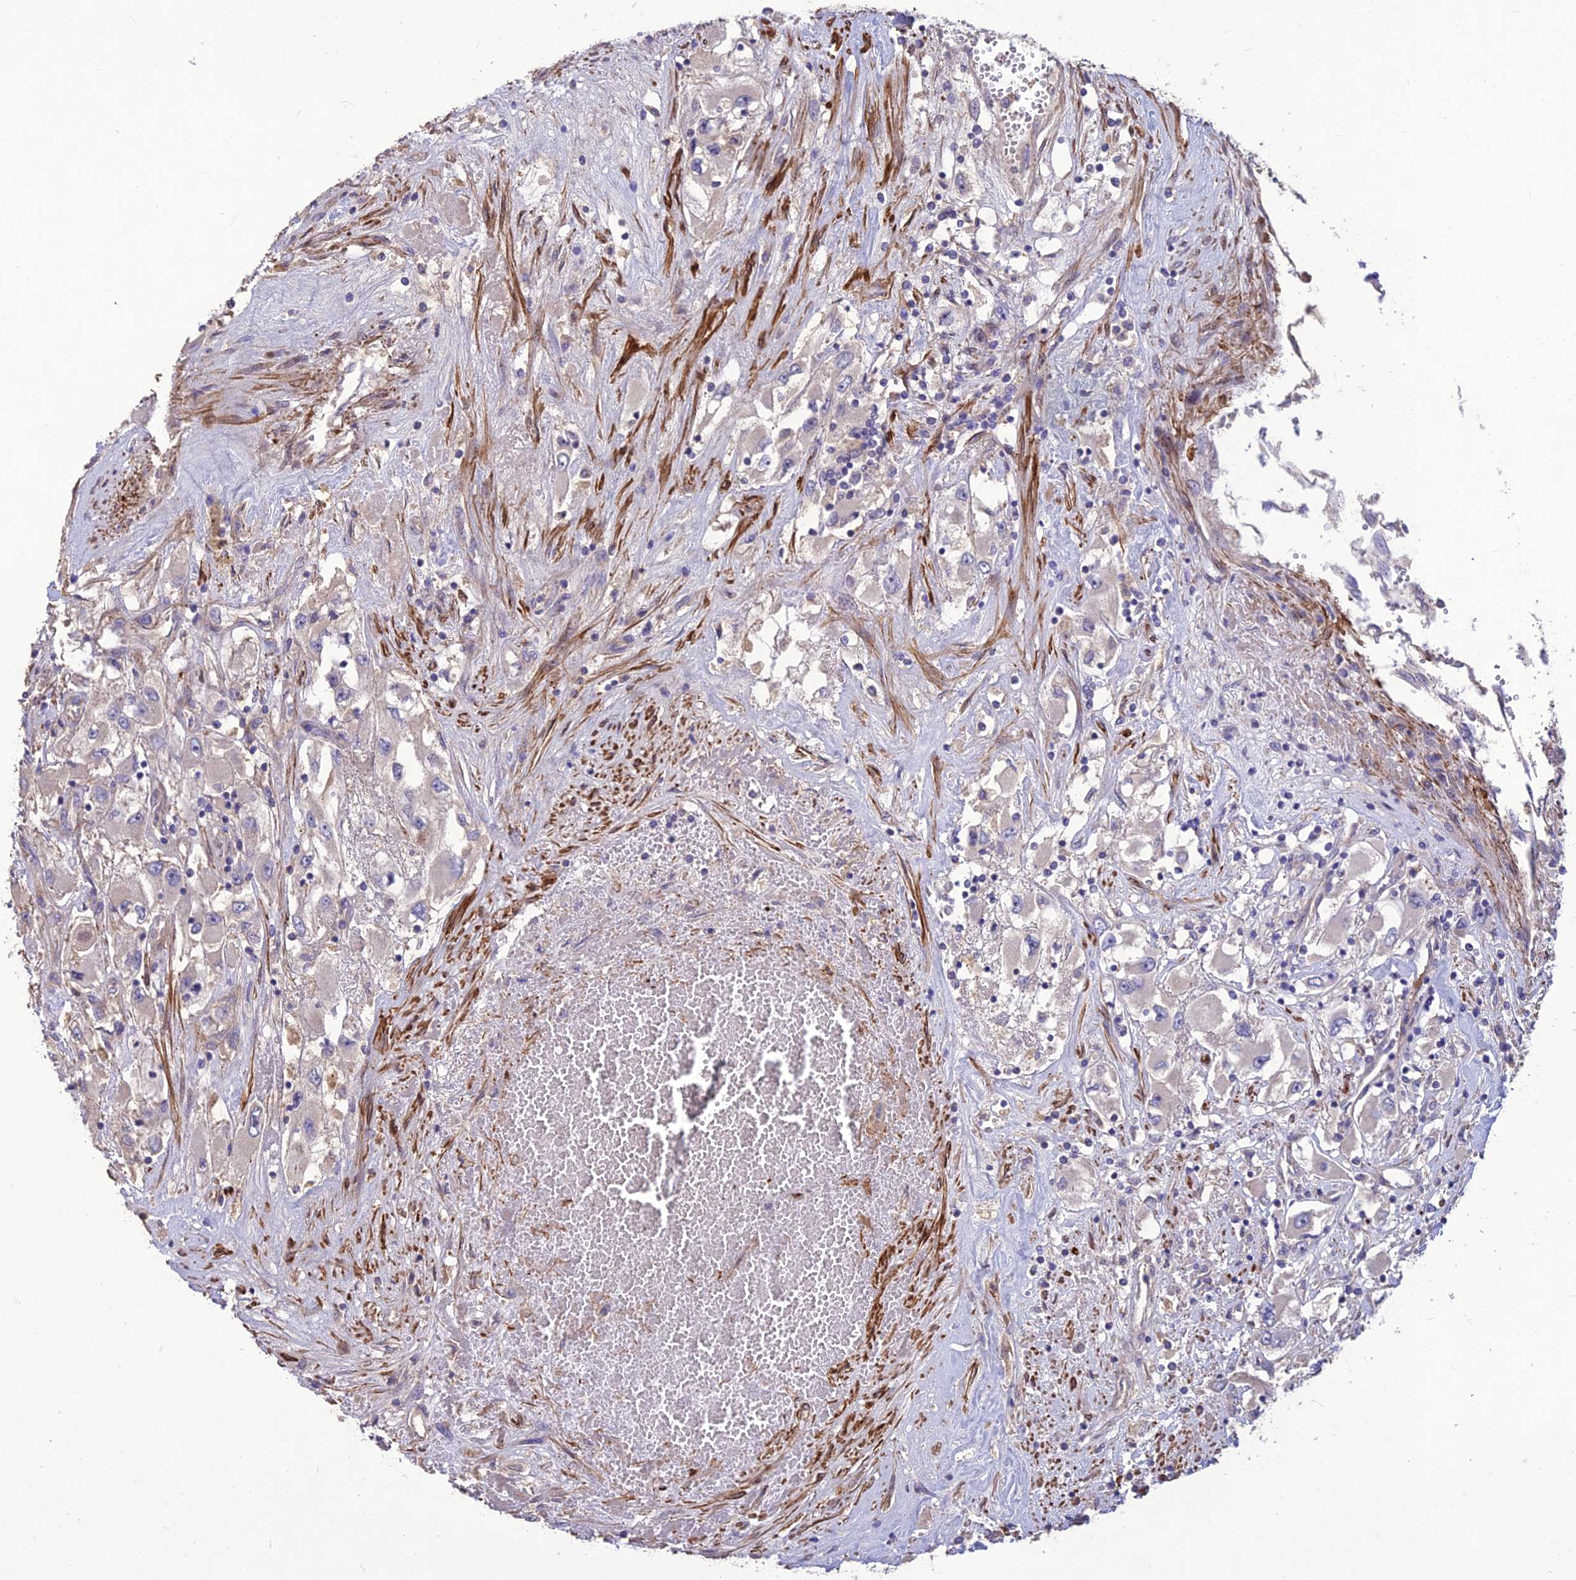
{"staining": {"intensity": "negative", "quantity": "none", "location": "none"}, "tissue": "renal cancer", "cell_type": "Tumor cells", "image_type": "cancer", "snomed": [{"axis": "morphology", "description": "Adenocarcinoma, NOS"}, {"axis": "topography", "description": "Kidney"}], "caption": "Image shows no protein positivity in tumor cells of renal cancer tissue. (DAB immunohistochemistry (IHC) with hematoxylin counter stain).", "gene": "CLUH", "patient": {"sex": "female", "age": 52}}